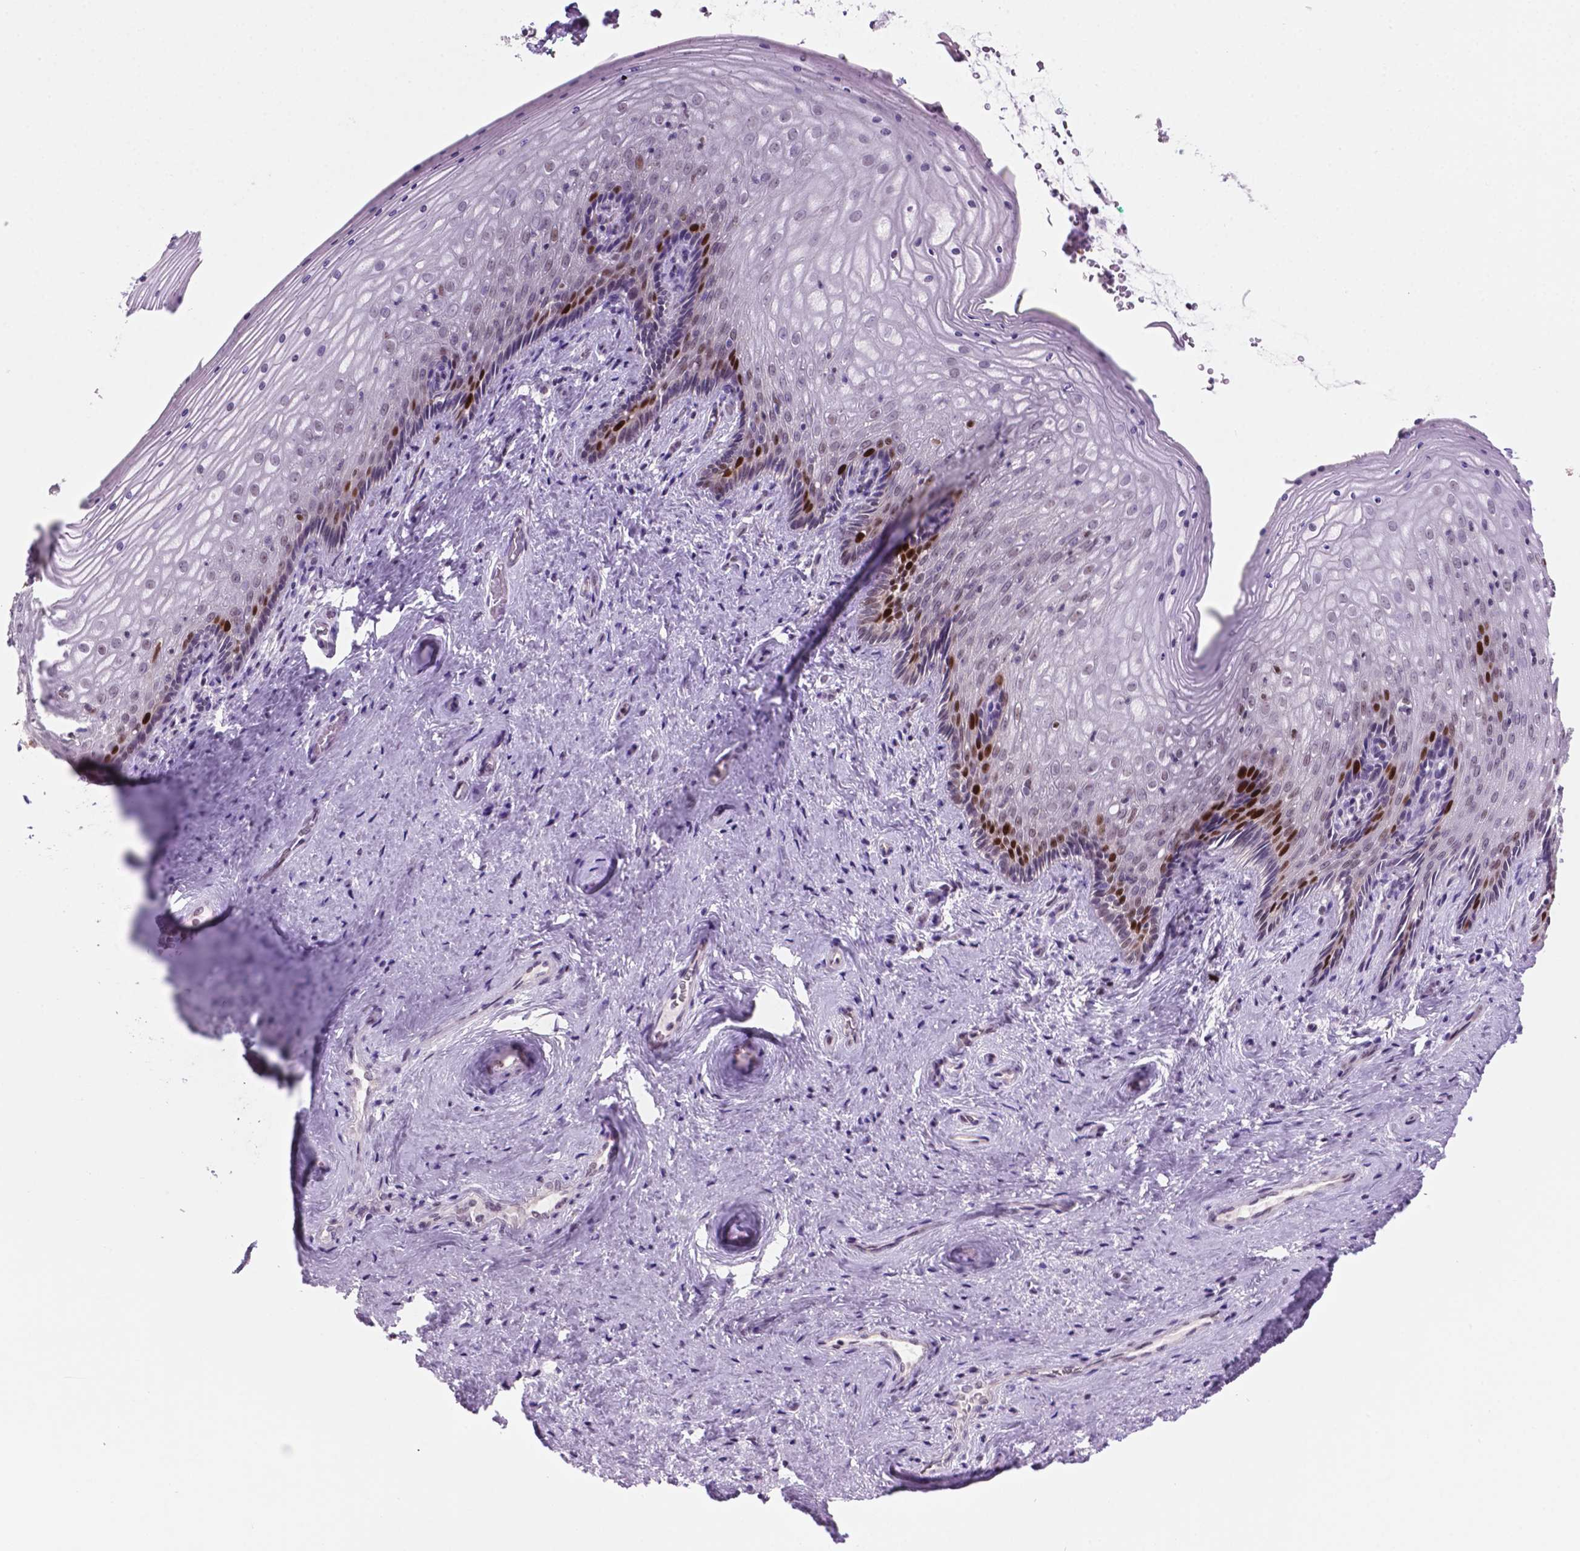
{"staining": {"intensity": "strong", "quantity": "25%-75%", "location": "nuclear"}, "tissue": "vagina", "cell_type": "Squamous epithelial cells", "image_type": "normal", "snomed": [{"axis": "morphology", "description": "Normal tissue, NOS"}, {"axis": "topography", "description": "Vagina"}], "caption": "Normal vagina reveals strong nuclear staining in about 25%-75% of squamous epithelial cells (brown staining indicates protein expression, while blue staining denotes nuclei)..", "gene": "NCAPH2", "patient": {"sex": "female", "age": 45}}